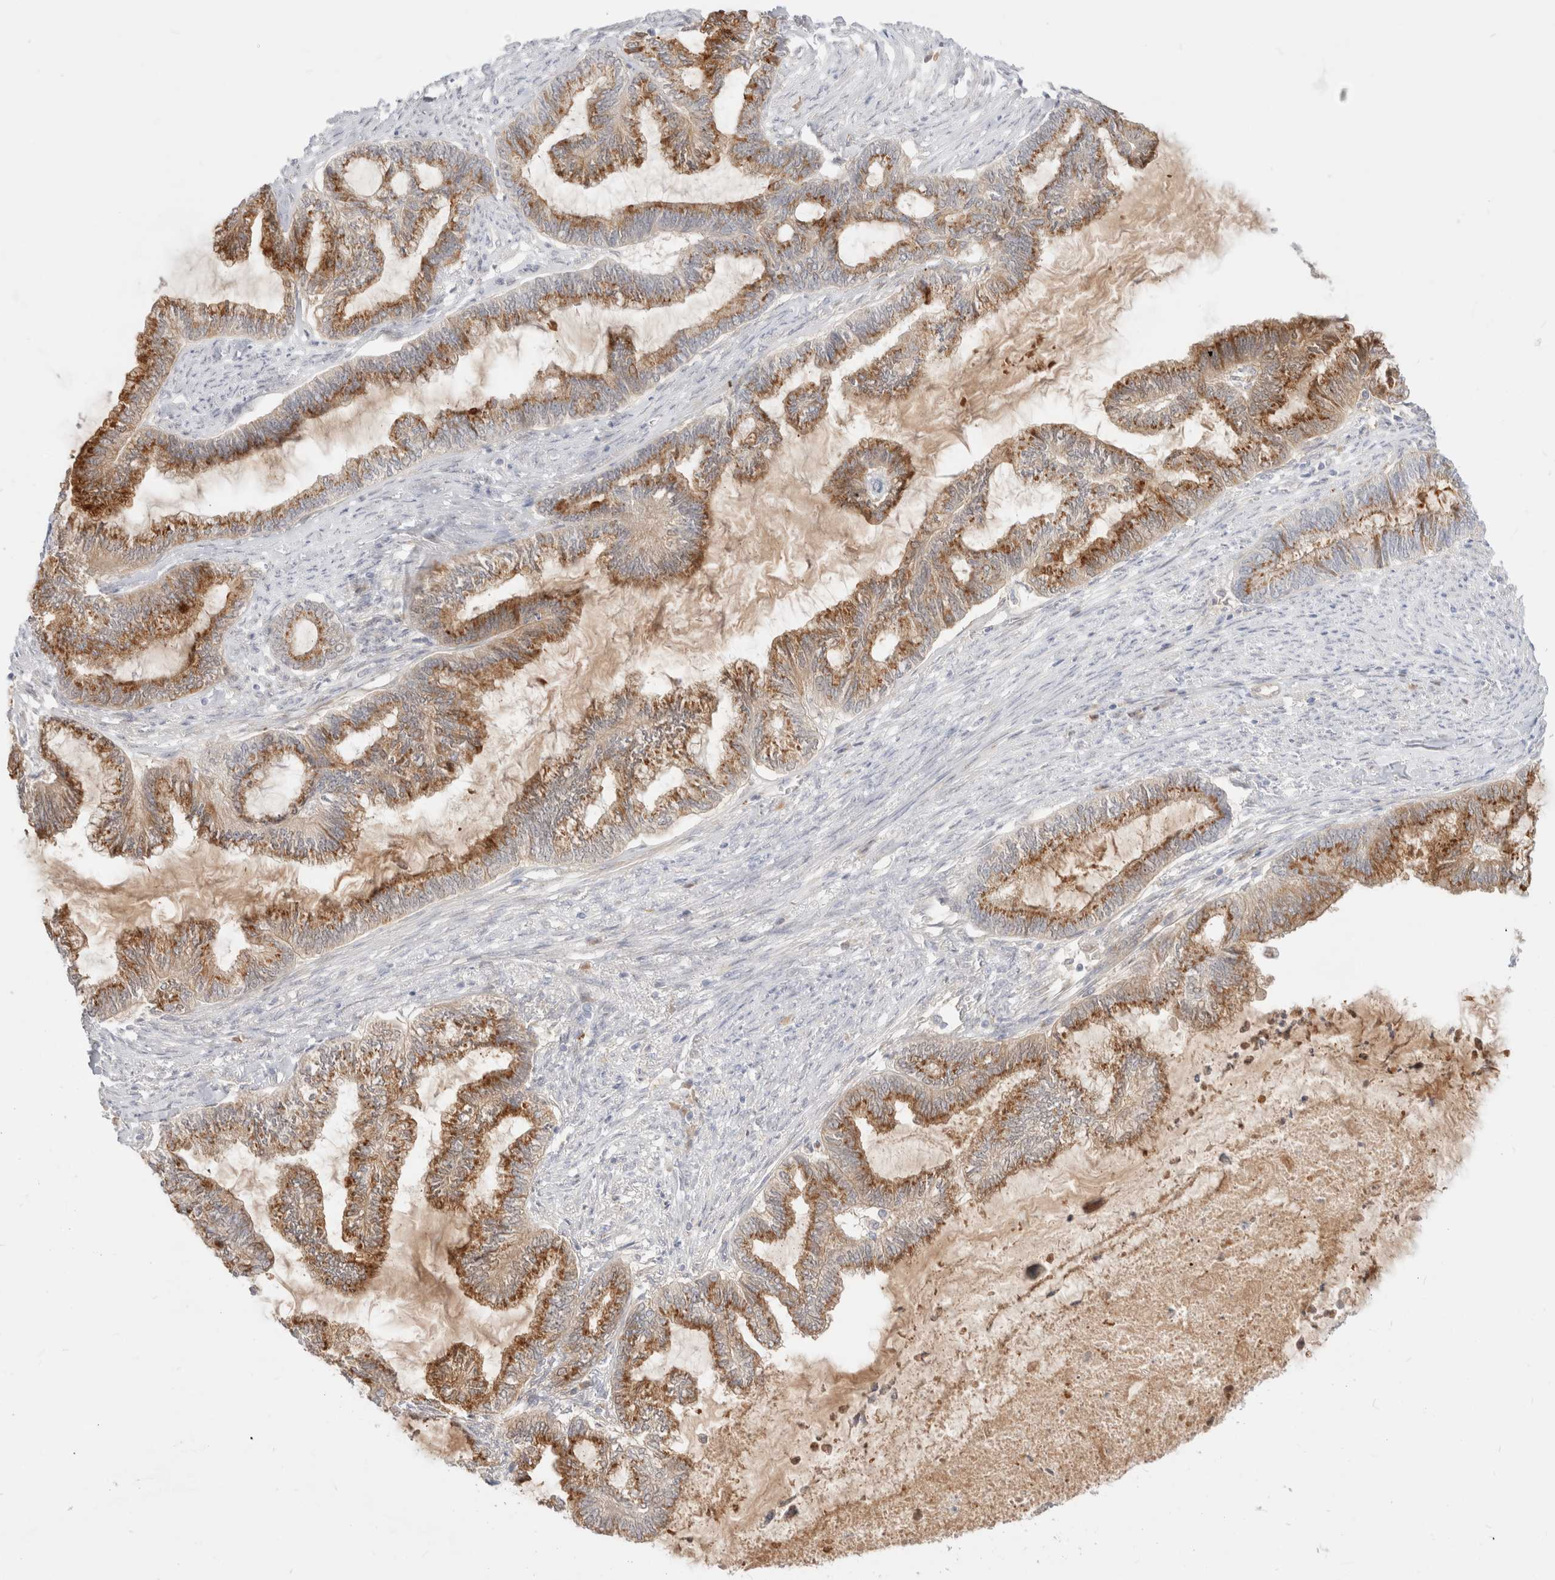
{"staining": {"intensity": "moderate", "quantity": ">75%", "location": "cytoplasmic/membranous"}, "tissue": "endometrial cancer", "cell_type": "Tumor cells", "image_type": "cancer", "snomed": [{"axis": "morphology", "description": "Adenocarcinoma, NOS"}, {"axis": "topography", "description": "Endometrium"}], "caption": "Endometrial cancer (adenocarcinoma) stained with a protein marker reveals moderate staining in tumor cells.", "gene": "EFCAB13", "patient": {"sex": "female", "age": 86}}